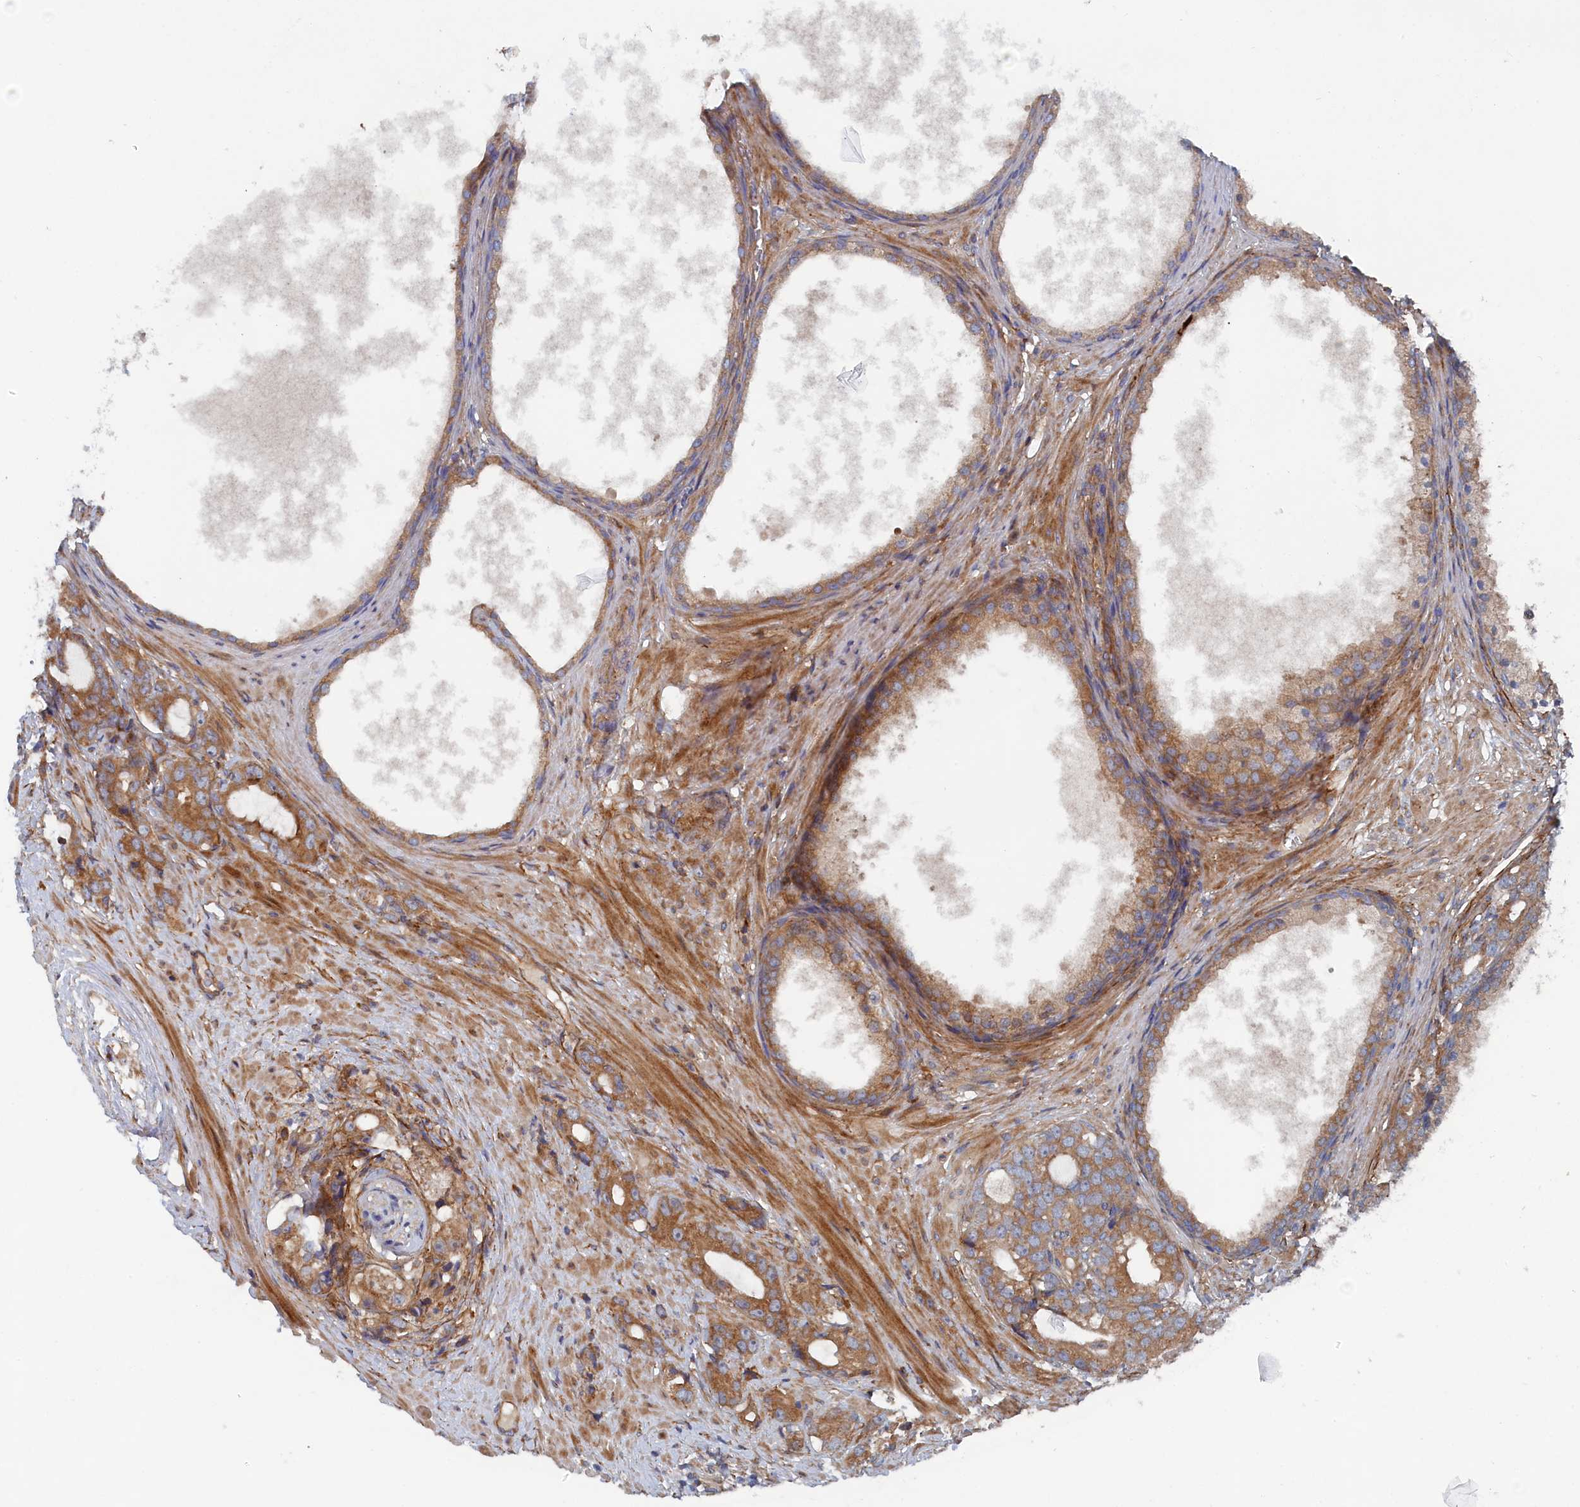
{"staining": {"intensity": "moderate", "quantity": ">75%", "location": "cytoplasmic/membranous"}, "tissue": "prostate cancer", "cell_type": "Tumor cells", "image_type": "cancer", "snomed": [{"axis": "morphology", "description": "Adenocarcinoma, High grade"}, {"axis": "topography", "description": "Prostate"}], "caption": "Brown immunohistochemical staining in high-grade adenocarcinoma (prostate) displays moderate cytoplasmic/membranous expression in approximately >75% of tumor cells.", "gene": "TMEM196", "patient": {"sex": "male", "age": 75}}